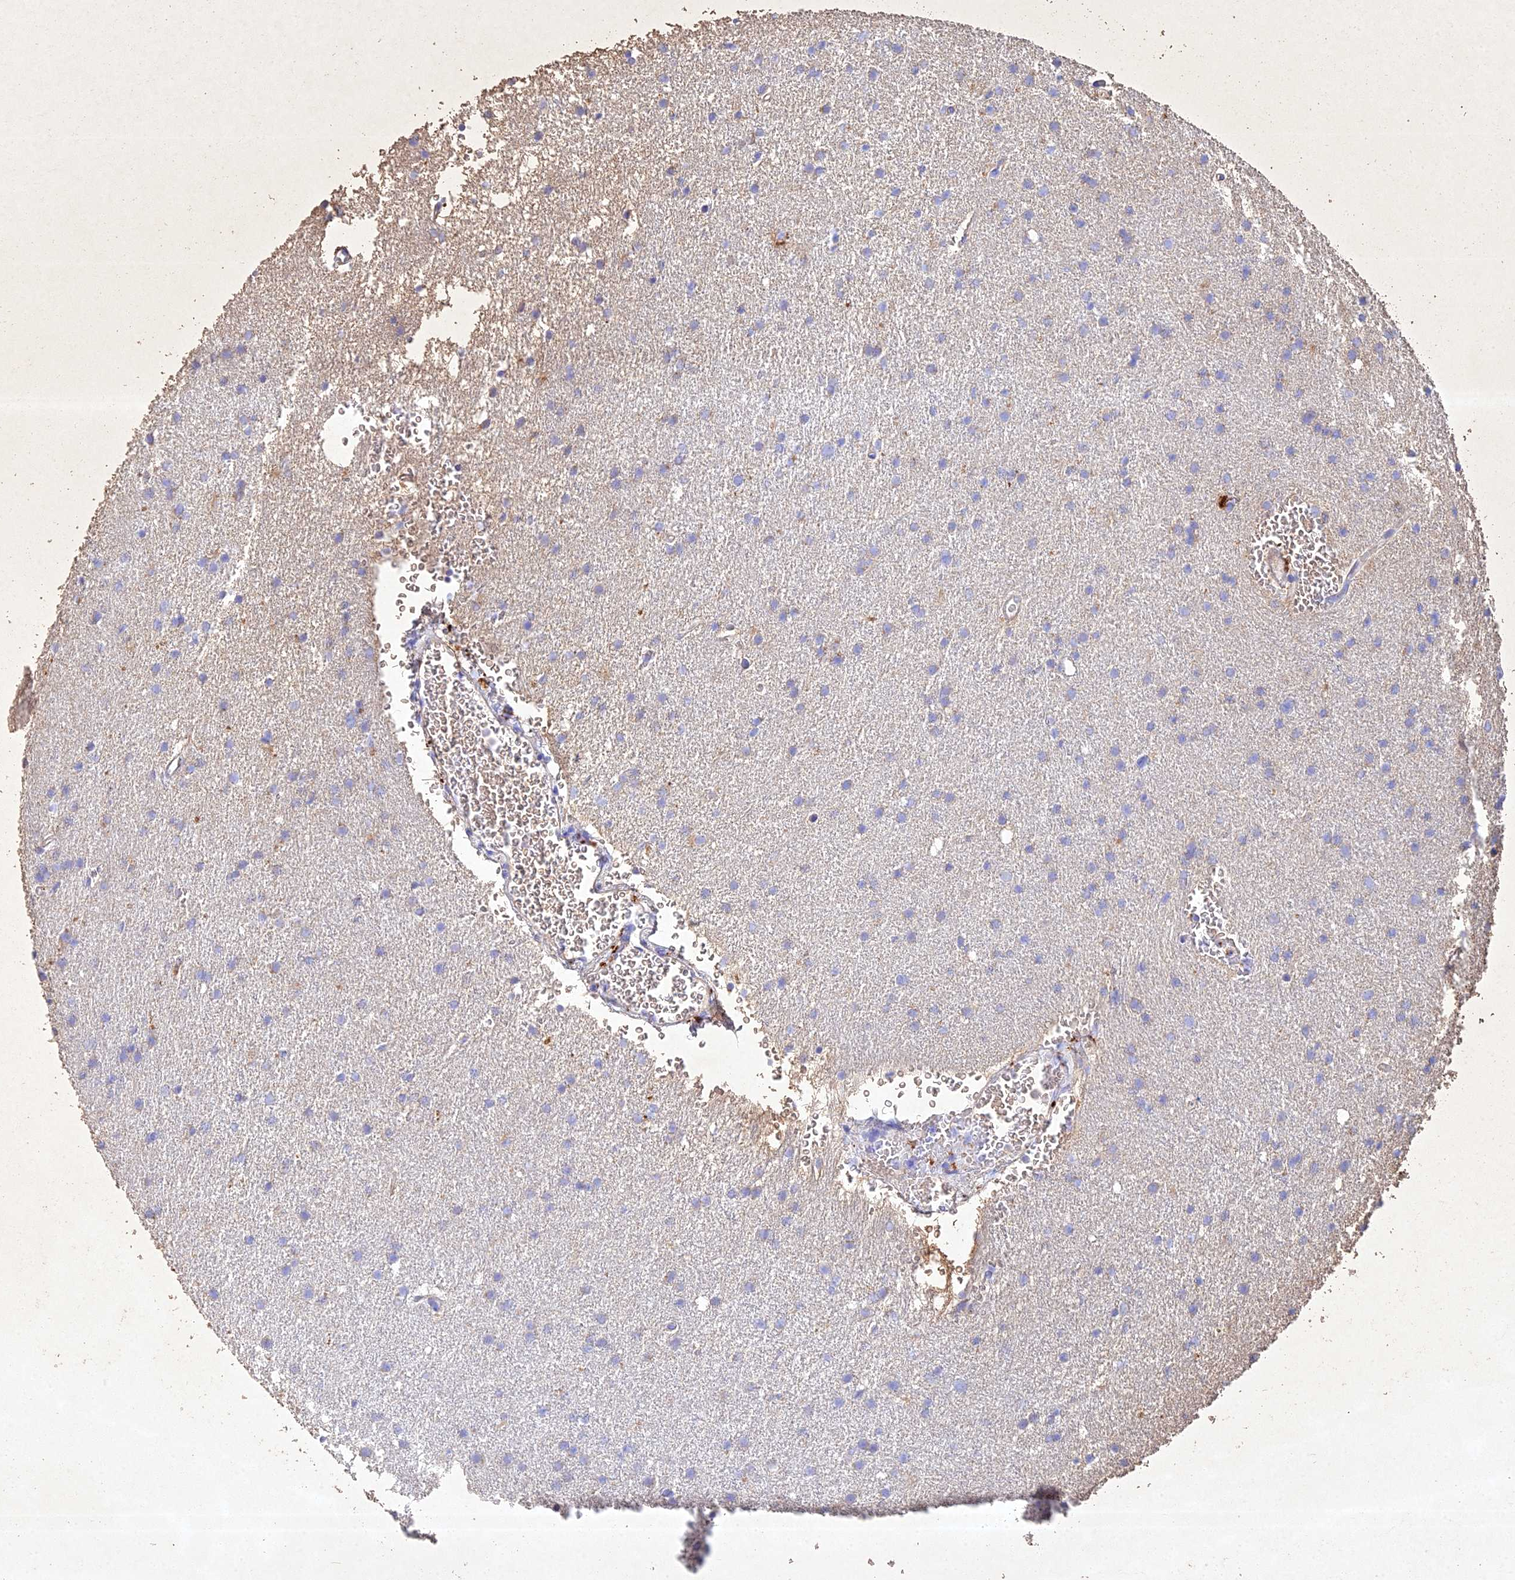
{"staining": {"intensity": "negative", "quantity": "none", "location": "none"}, "tissue": "glioma", "cell_type": "Tumor cells", "image_type": "cancer", "snomed": [{"axis": "morphology", "description": "Glioma, malignant, High grade"}, {"axis": "topography", "description": "Cerebral cortex"}], "caption": "Tumor cells show no significant protein positivity in glioma. (IHC, brightfield microscopy, high magnification).", "gene": "NDUFV1", "patient": {"sex": "female", "age": 36}}